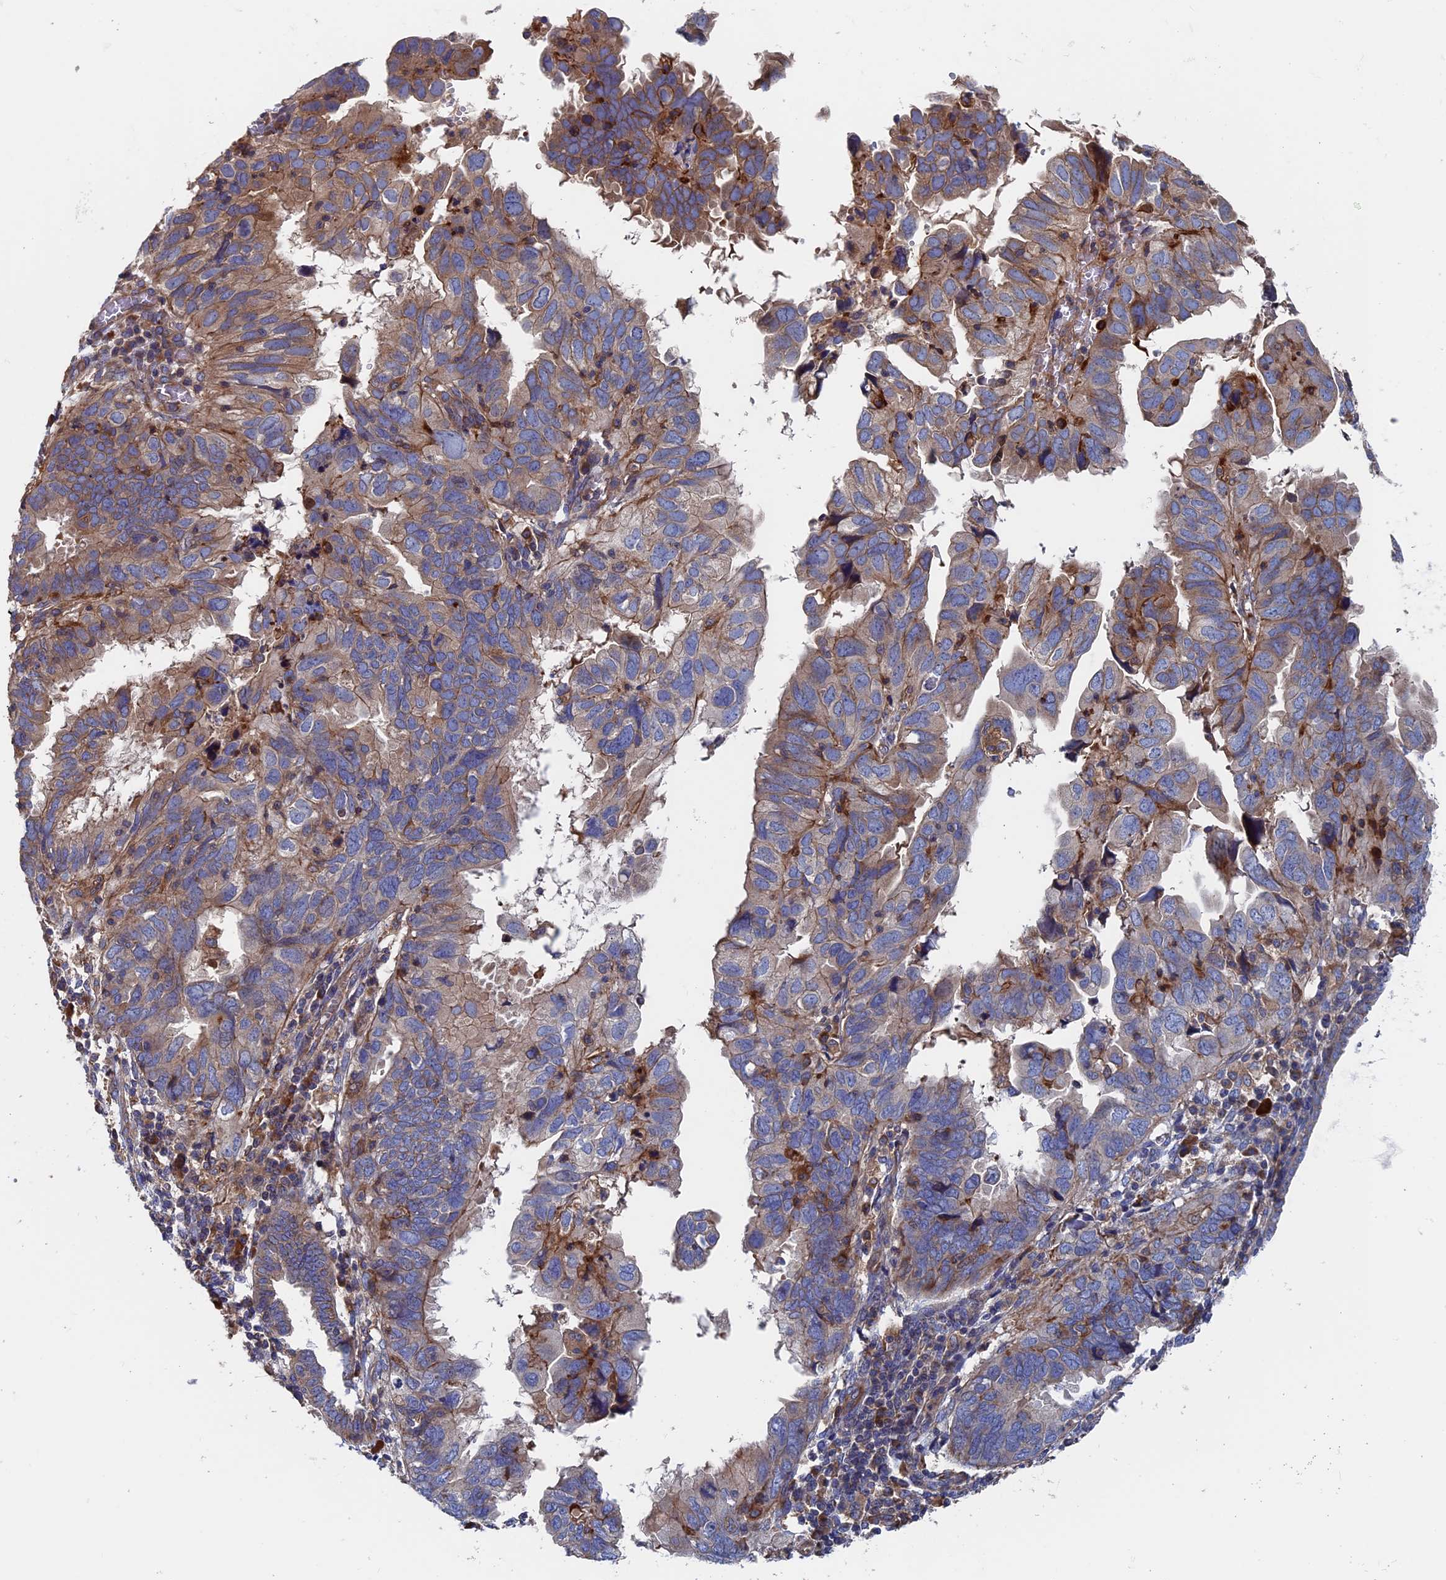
{"staining": {"intensity": "moderate", "quantity": "25%-75%", "location": "cytoplasmic/membranous"}, "tissue": "endometrial cancer", "cell_type": "Tumor cells", "image_type": "cancer", "snomed": [{"axis": "morphology", "description": "Adenocarcinoma, NOS"}, {"axis": "topography", "description": "Uterus"}], "caption": "Moderate cytoplasmic/membranous expression is present in about 25%-75% of tumor cells in adenocarcinoma (endometrial).", "gene": "DNAJC3", "patient": {"sex": "female", "age": 77}}